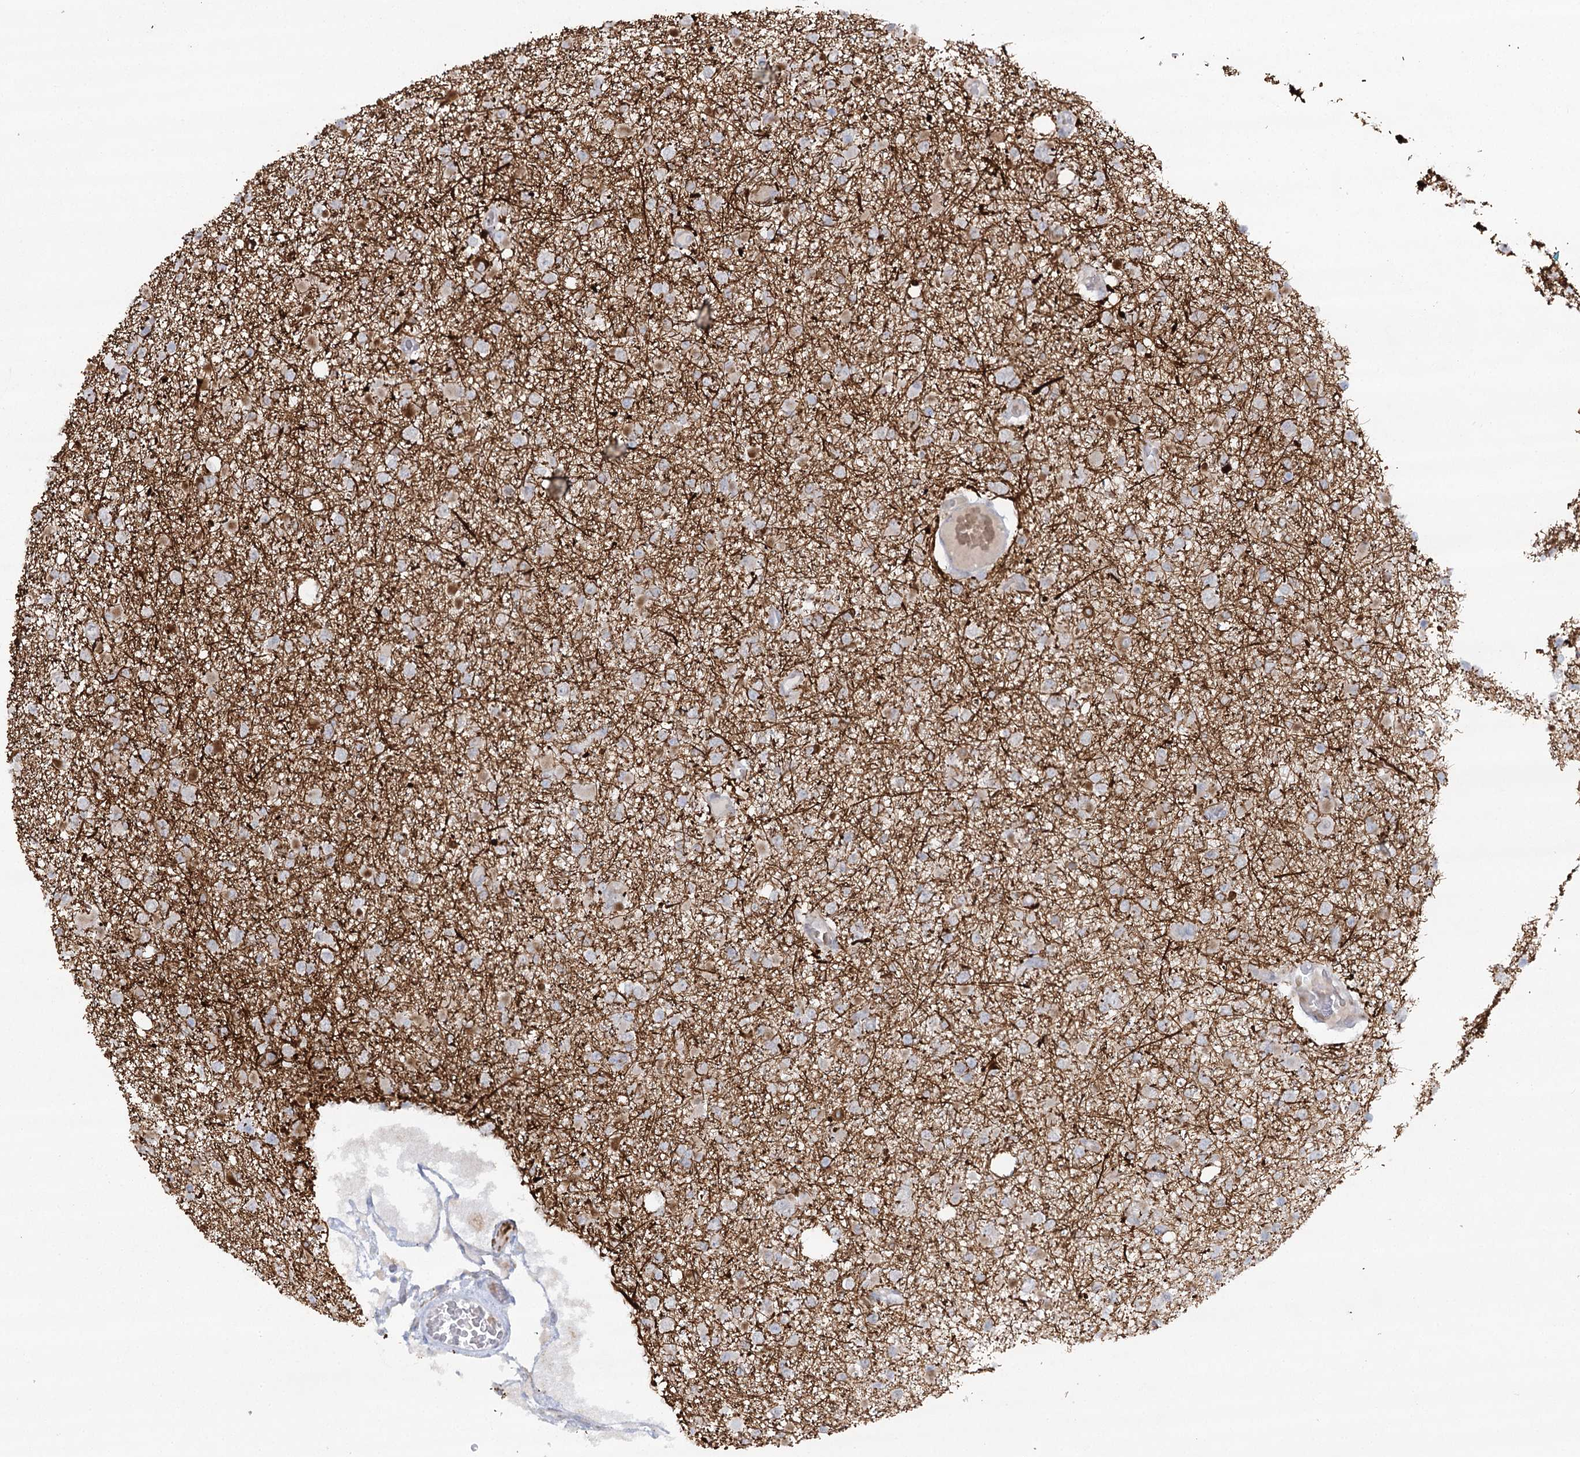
{"staining": {"intensity": "weak", "quantity": "<25%", "location": "cytoplasmic/membranous"}, "tissue": "glioma", "cell_type": "Tumor cells", "image_type": "cancer", "snomed": [{"axis": "morphology", "description": "Glioma, malignant, Low grade"}, {"axis": "topography", "description": "Brain"}], "caption": "A micrograph of human malignant low-grade glioma is negative for staining in tumor cells.", "gene": "TRAF3IP1", "patient": {"sex": "female", "age": 22}}